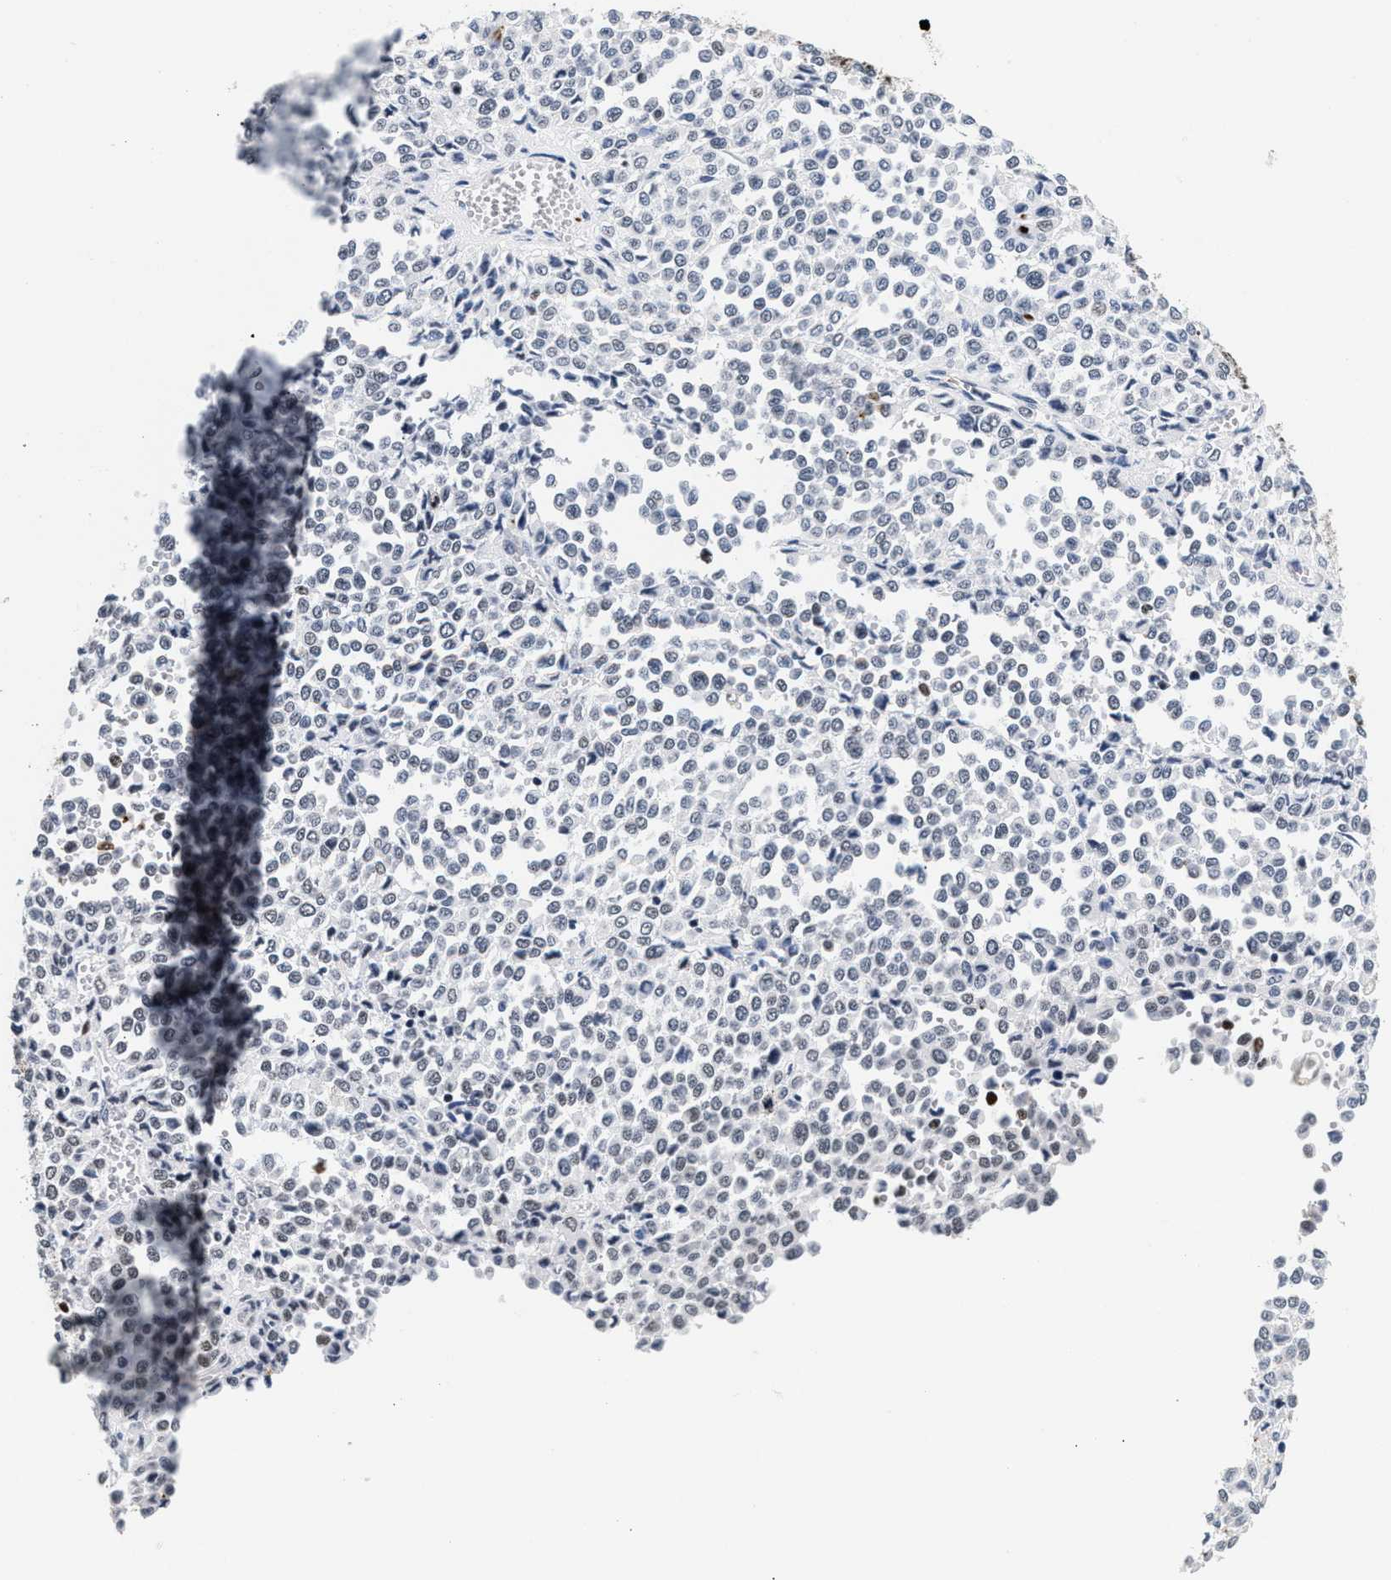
{"staining": {"intensity": "negative", "quantity": "none", "location": "none"}, "tissue": "melanoma", "cell_type": "Tumor cells", "image_type": "cancer", "snomed": [{"axis": "morphology", "description": "Malignant melanoma, Metastatic site"}, {"axis": "topography", "description": "Pancreas"}], "caption": "This is an IHC image of malignant melanoma (metastatic site). There is no positivity in tumor cells.", "gene": "RAD21", "patient": {"sex": "female", "age": 30}}